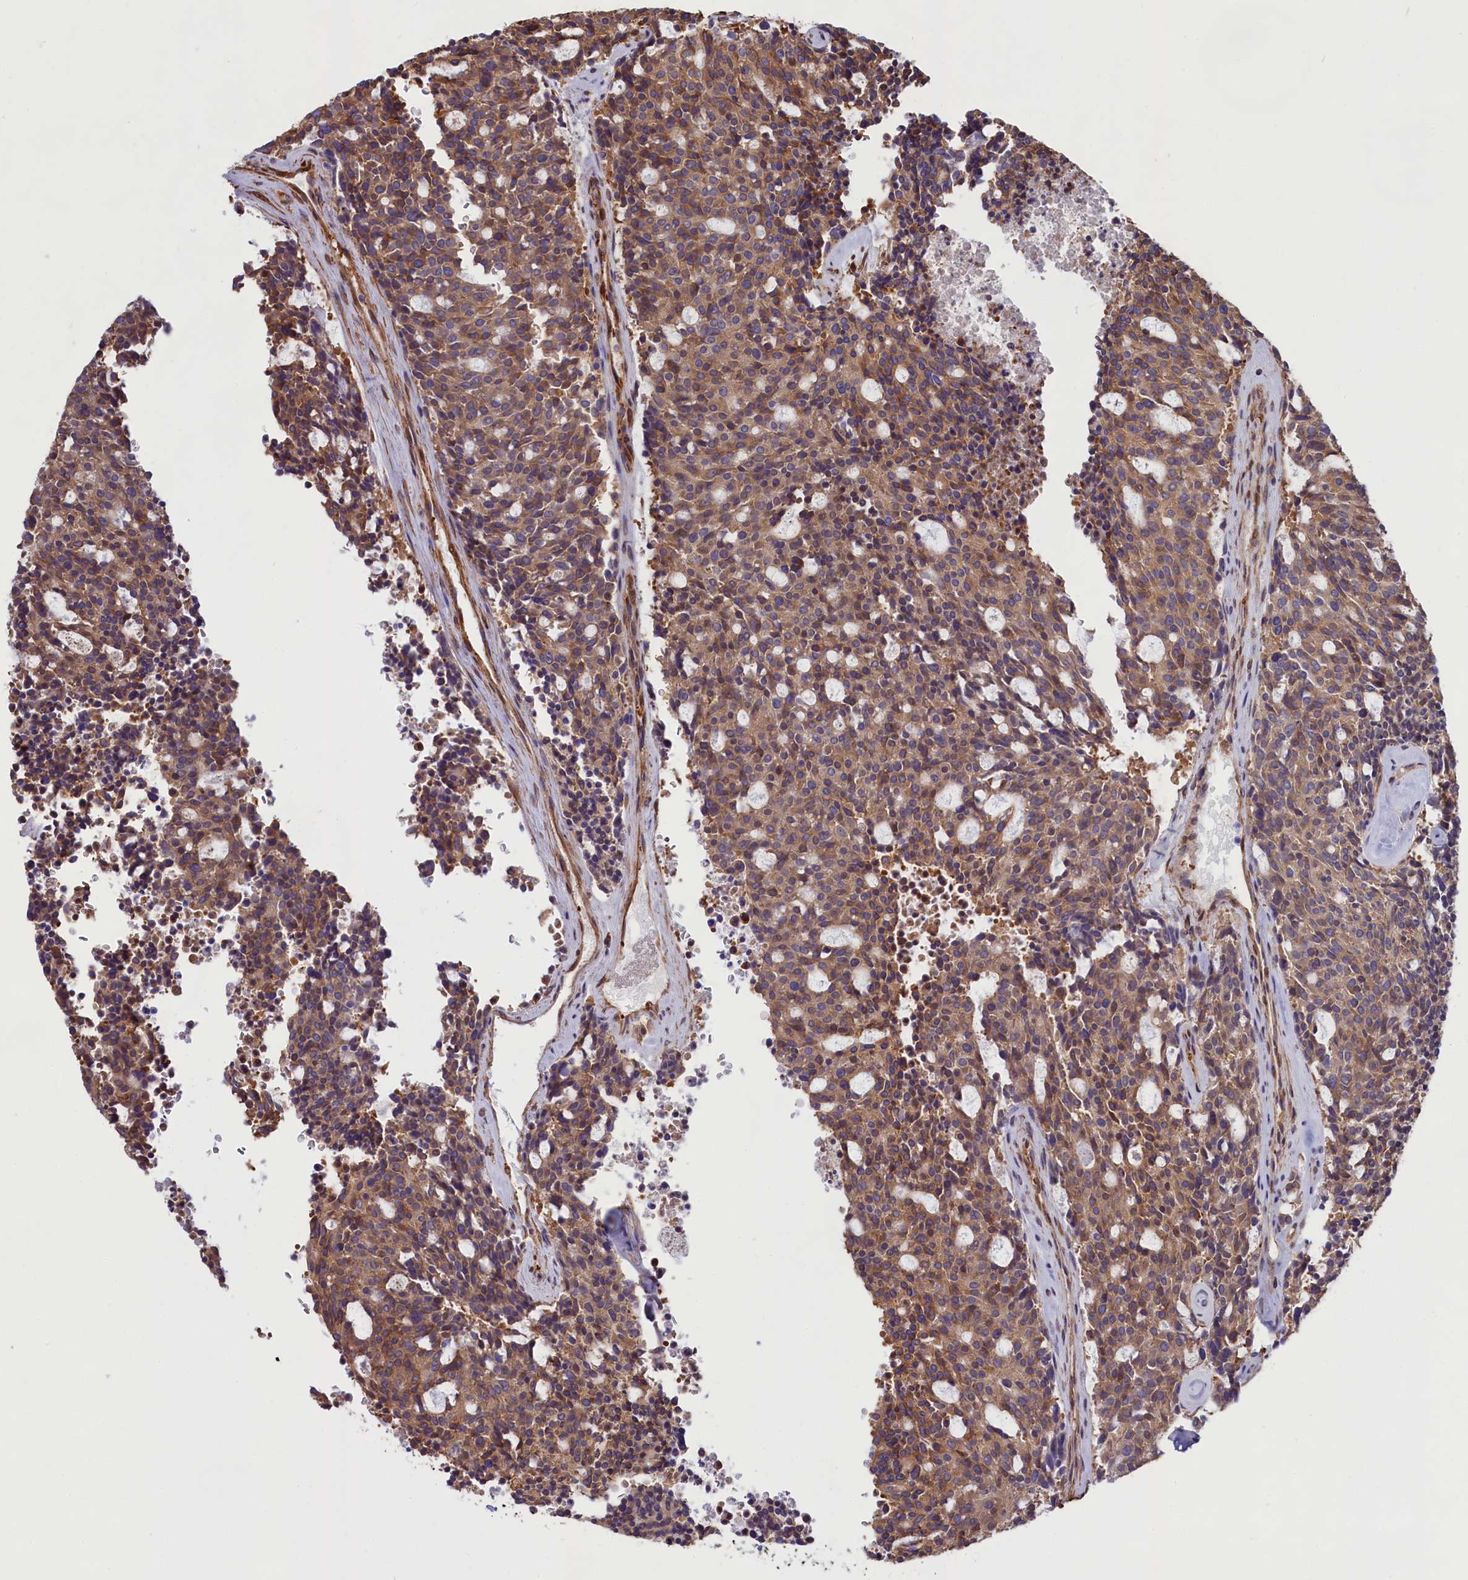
{"staining": {"intensity": "moderate", "quantity": ">75%", "location": "cytoplasmic/membranous"}, "tissue": "carcinoid", "cell_type": "Tumor cells", "image_type": "cancer", "snomed": [{"axis": "morphology", "description": "Carcinoid, malignant, NOS"}, {"axis": "topography", "description": "Pancreas"}], "caption": "Carcinoid stained with a brown dye shows moderate cytoplasmic/membranous positive positivity in about >75% of tumor cells.", "gene": "GYS1", "patient": {"sex": "female", "age": 54}}